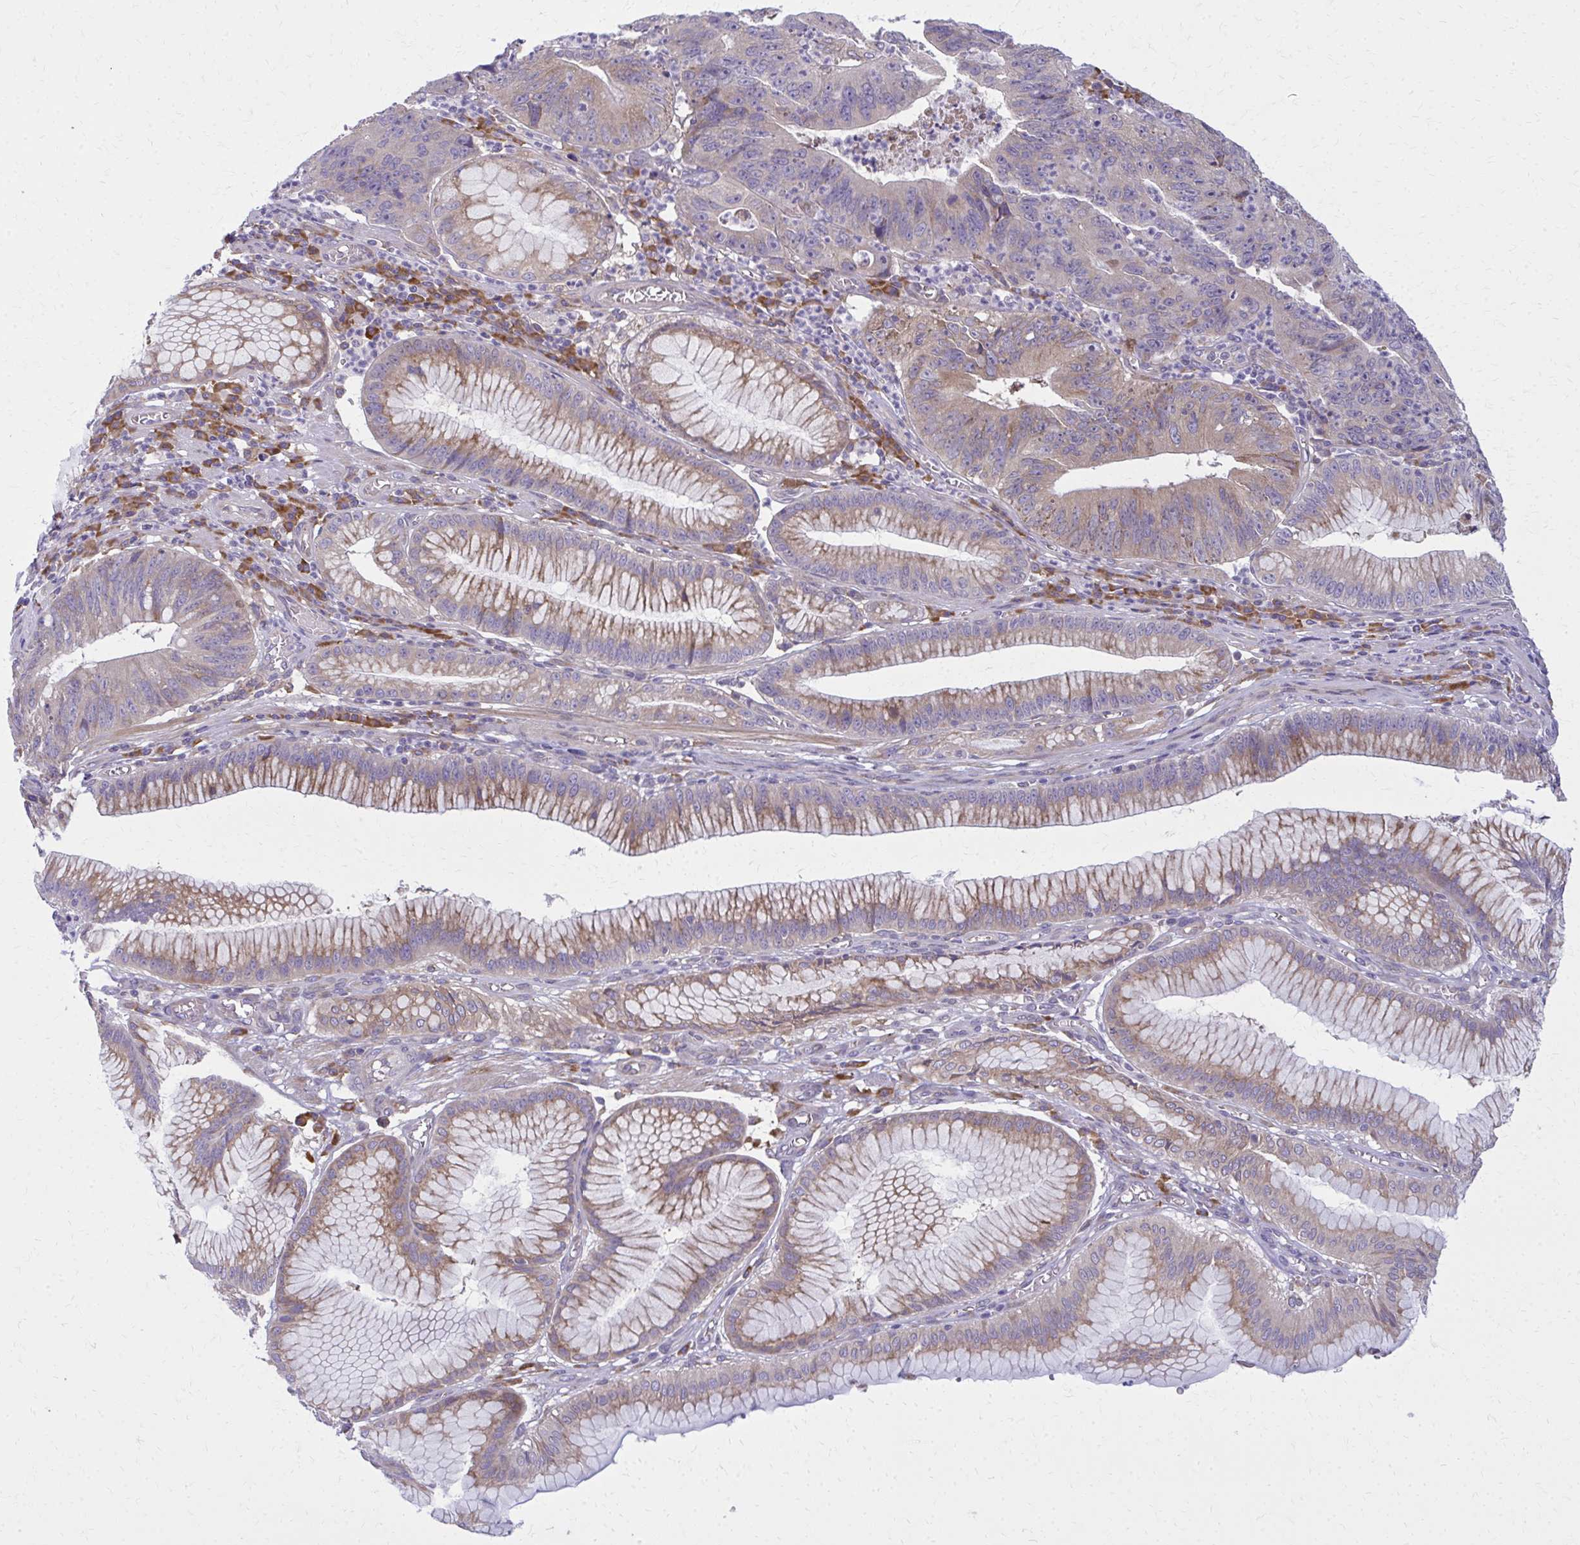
{"staining": {"intensity": "weak", "quantity": "25%-75%", "location": "cytoplasmic/membranous"}, "tissue": "stomach cancer", "cell_type": "Tumor cells", "image_type": "cancer", "snomed": [{"axis": "morphology", "description": "Adenocarcinoma, NOS"}, {"axis": "topography", "description": "Stomach"}], "caption": "Human stomach cancer (adenocarcinoma) stained with a brown dye demonstrates weak cytoplasmic/membranous positive staining in about 25%-75% of tumor cells.", "gene": "CEMP1", "patient": {"sex": "male", "age": 59}}